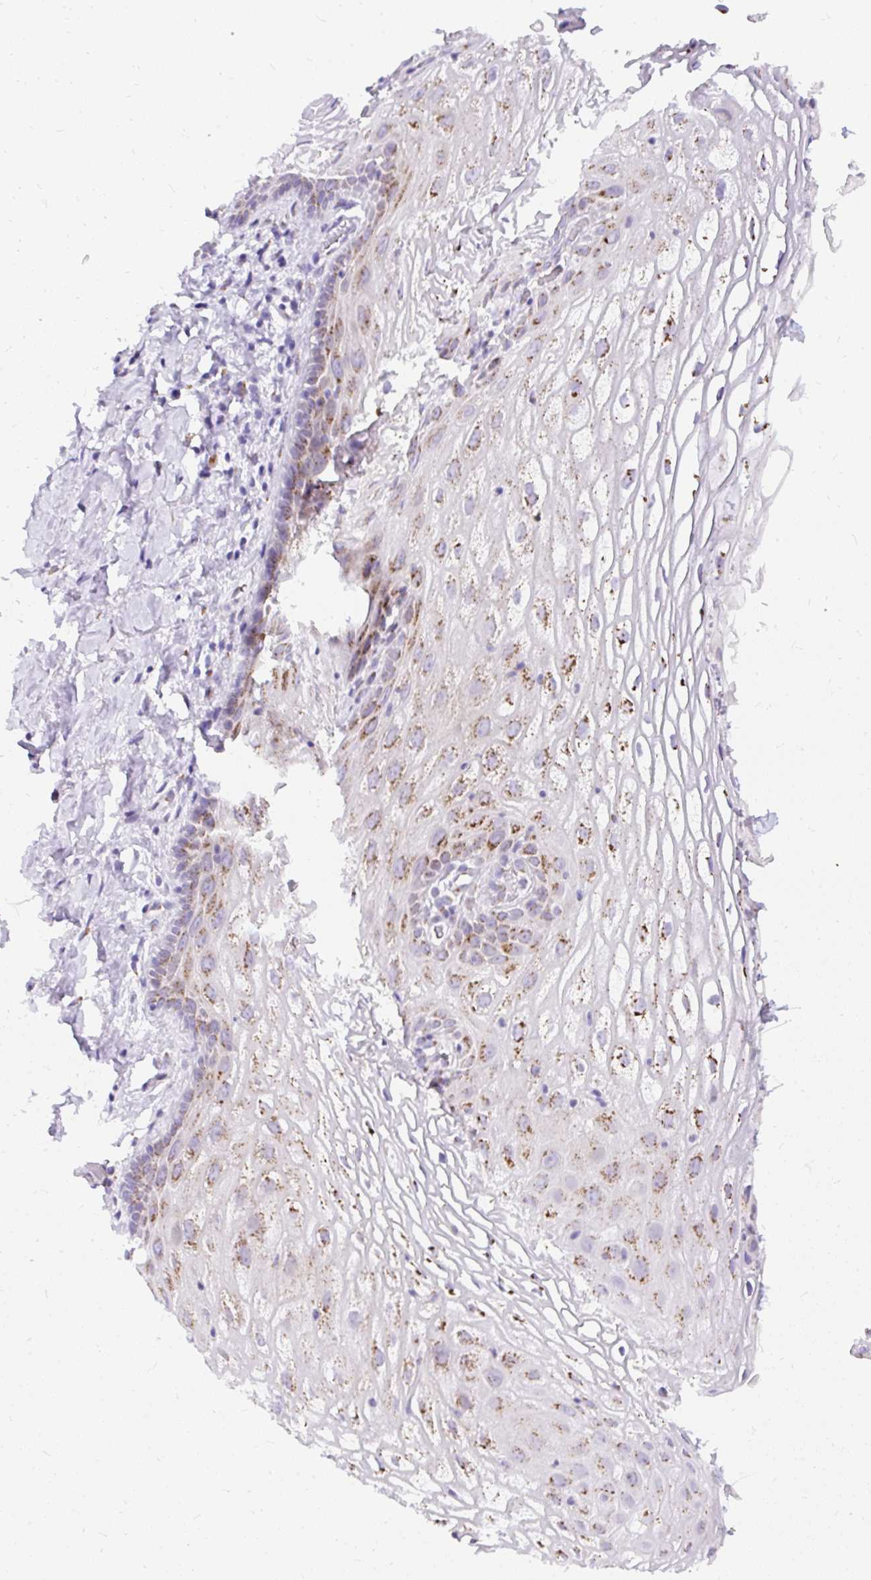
{"staining": {"intensity": "moderate", "quantity": ">75%", "location": "cytoplasmic/membranous"}, "tissue": "vagina", "cell_type": "Squamous epithelial cells", "image_type": "normal", "snomed": [{"axis": "morphology", "description": "Normal tissue, NOS"}, {"axis": "morphology", "description": "Adenocarcinoma, NOS"}, {"axis": "topography", "description": "Rectum"}, {"axis": "topography", "description": "Vagina"}, {"axis": "topography", "description": "Peripheral nerve tissue"}], "caption": "Benign vagina was stained to show a protein in brown. There is medium levels of moderate cytoplasmic/membranous positivity in approximately >75% of squamous epithelial cells. The staining was performed using DAB (3,3'-diaminobenzidine) to visualize the protein expression in brown, while the nuclei were stained in blue with hematoxylin (Magnification: 20x).", "gene": "GOLGA8A", "patient": {"sex": "female", "age": 71}}